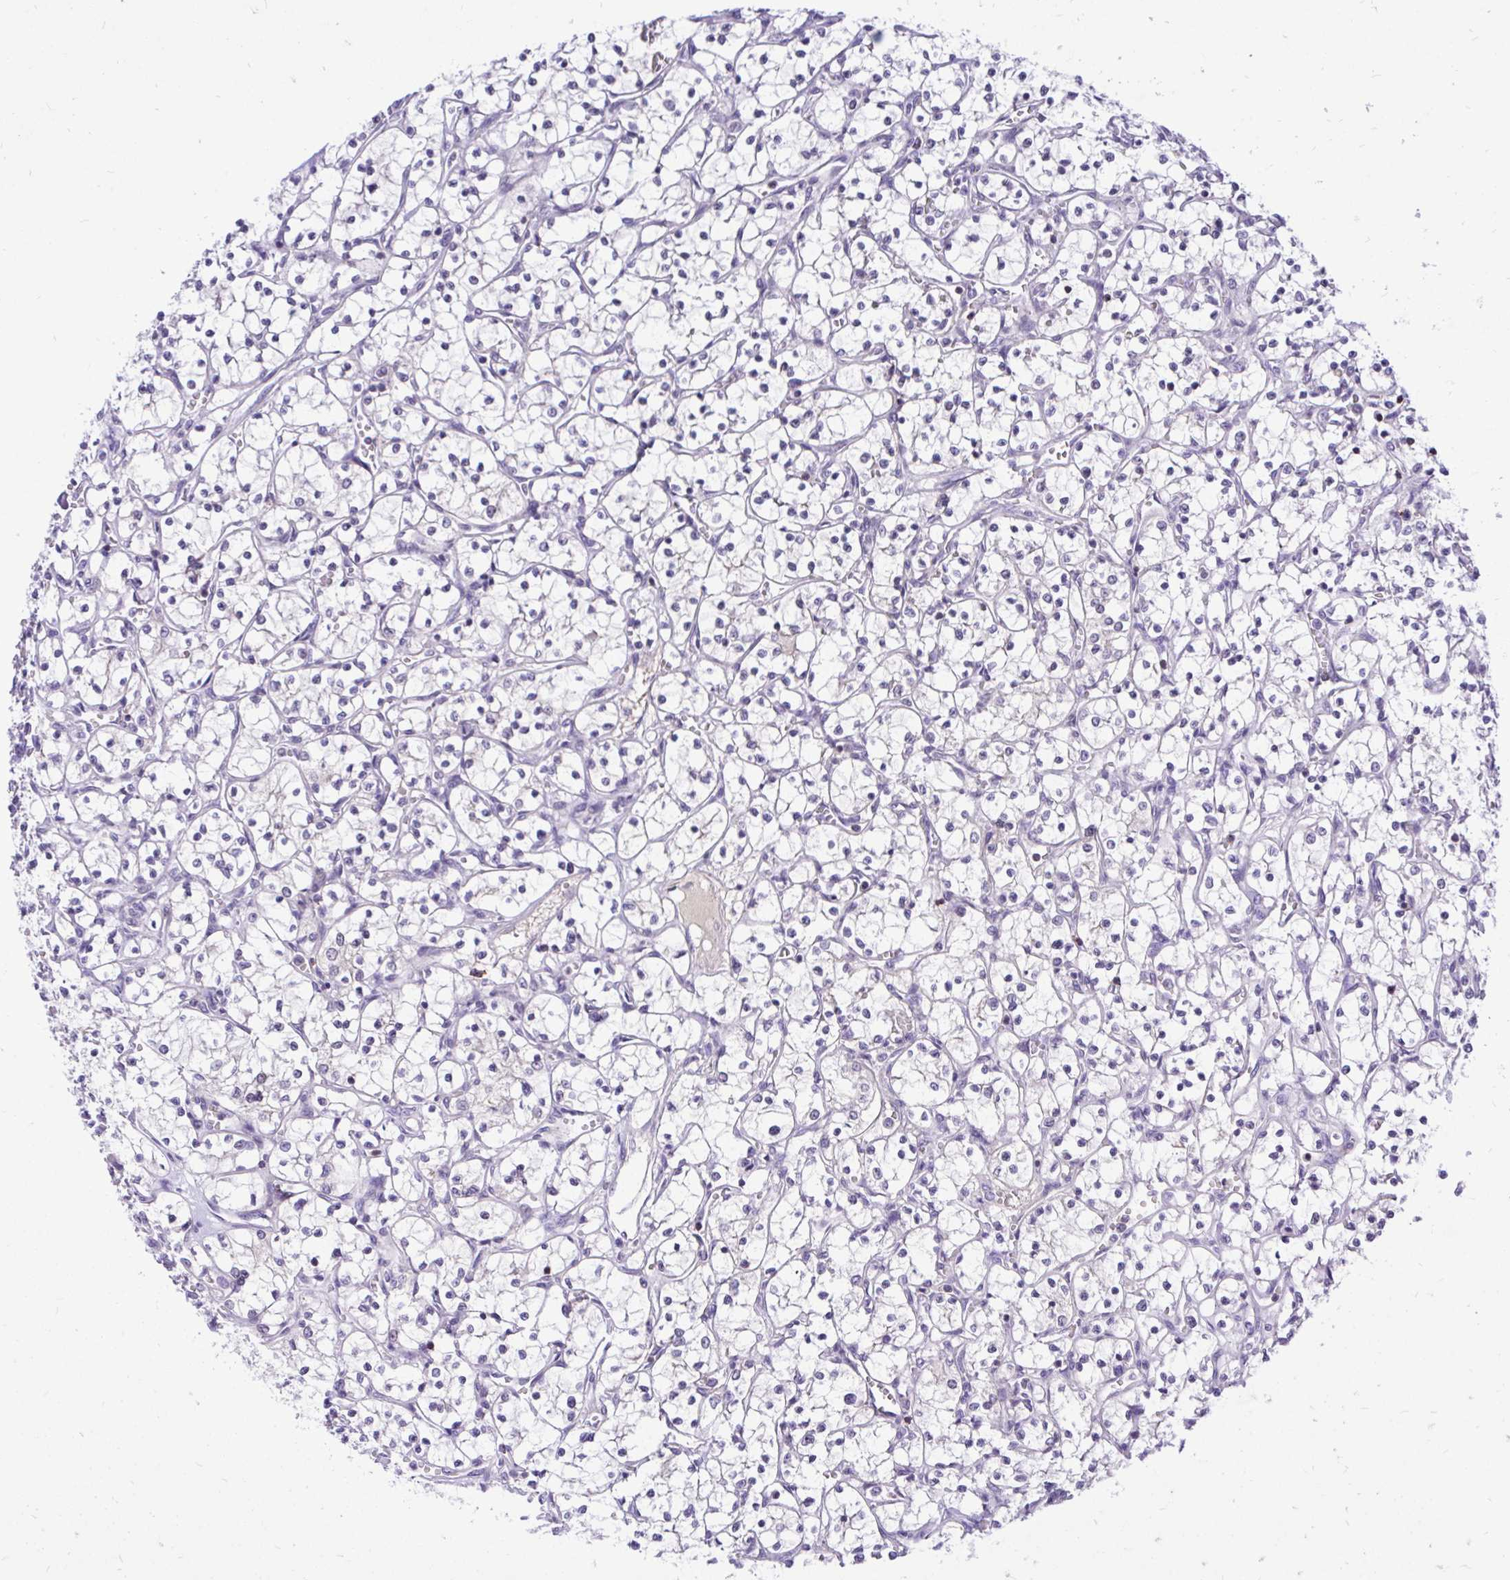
{"staining": {"intensity": "negative", "quantity": "none", "location": "none"}, "tissue": "renal cancer", "cell_type": "Tumor cells", "image_type": "cancer", "snomed": [{"axis": "morphology", "description": "Adenocarcinoma, NOS"}, {"axis": "topography", "description": "Kidney"}], "caption": "A photomicrograph of human renal cancer is negative for staining in tumor cells.", "gene": "CXCL8", "patient": {"sex": "female", "age": 69}}